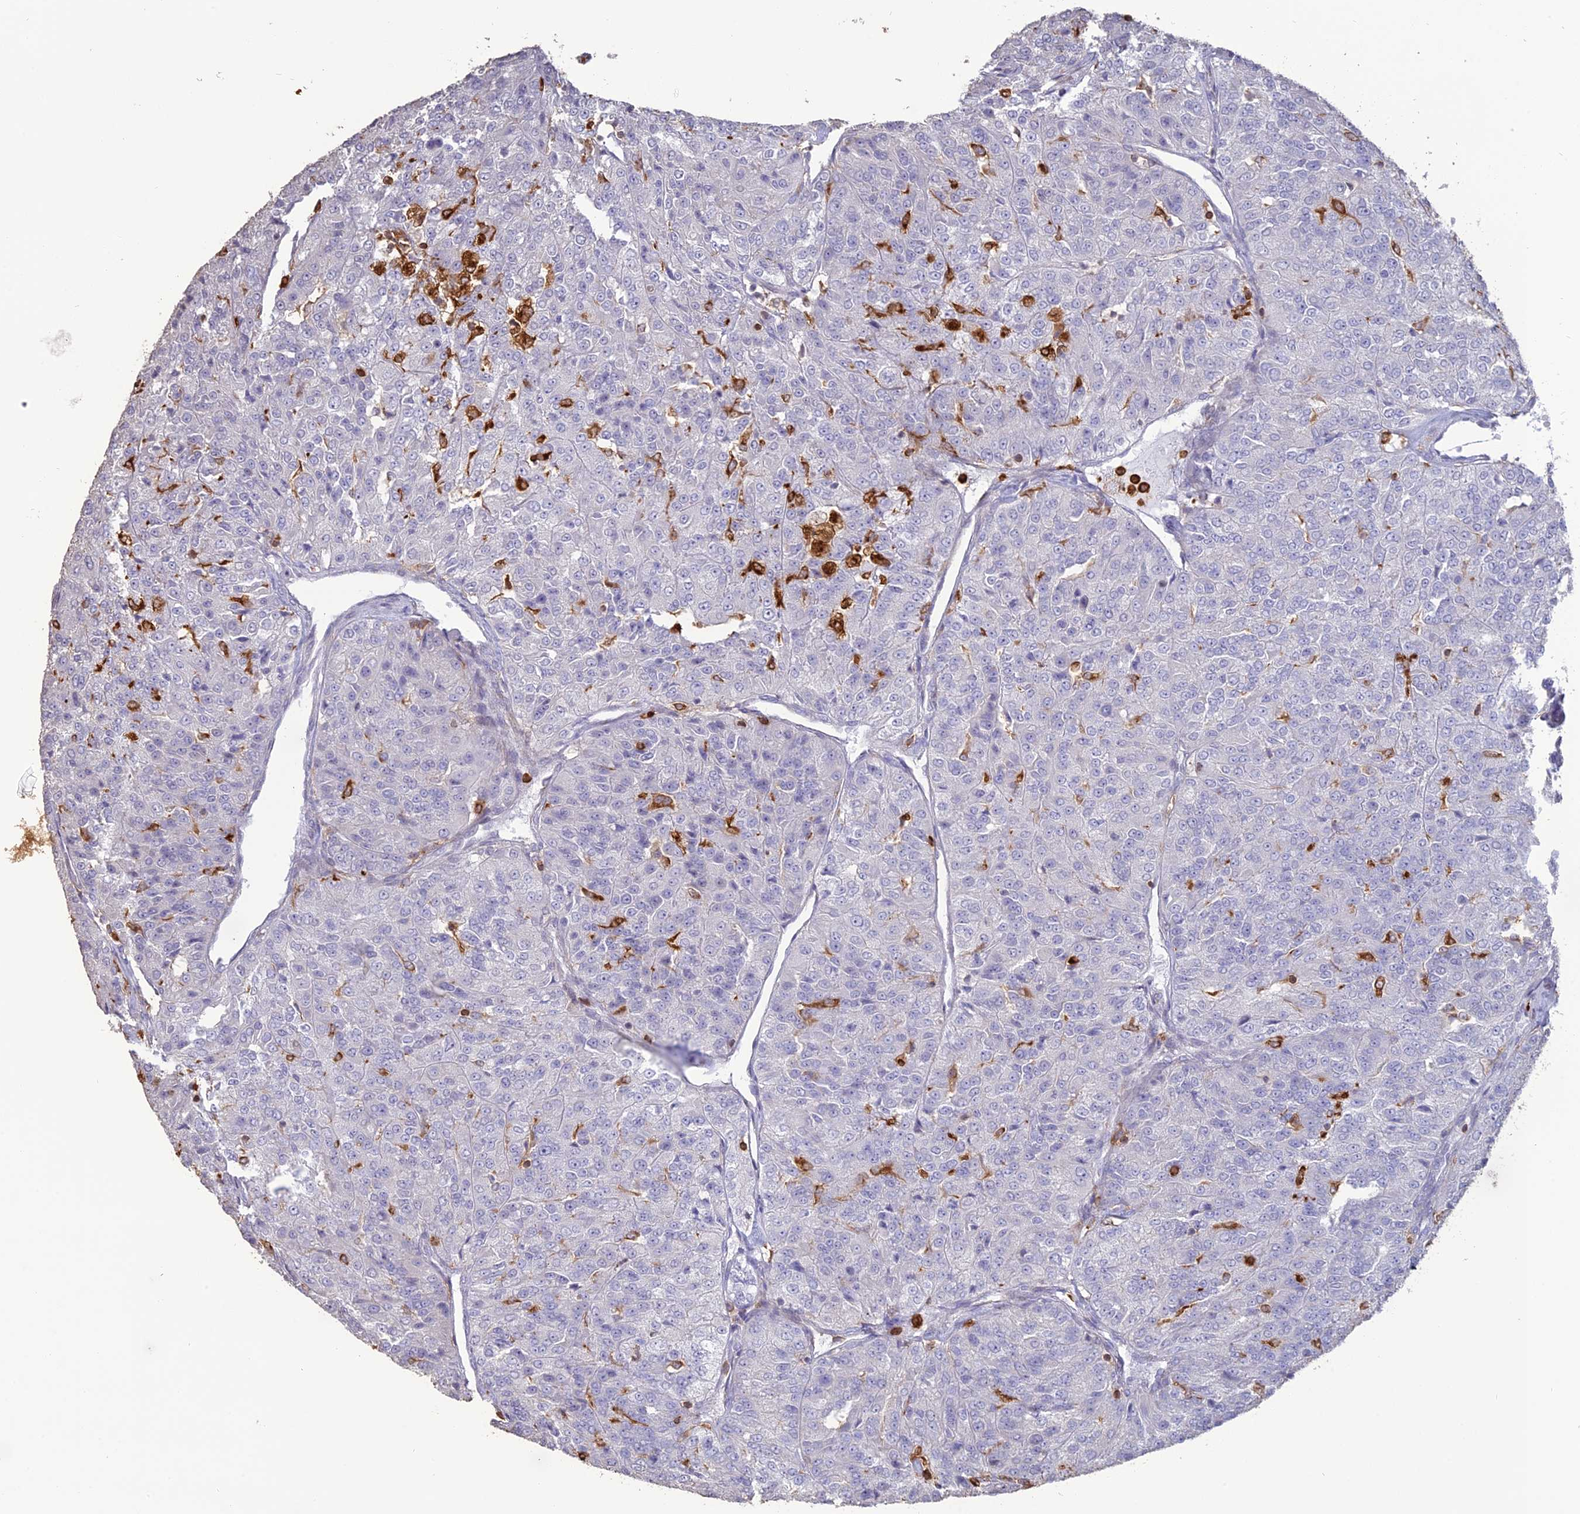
{"staining": {"intensity": "negative", "quantity": "none", "location": "none"}, "tissue": "renal cancer", "cell_type": "Tumor cells", "image_type": "cancer", "snomed": [{"axis": "morphology", "description": "Adenocarcinoma, NOS"}, {"axis": "topography", "description": "Kidney"}], "caption": "Tumor cells are negative for protein expression in human adenocarcinoma (renal).", "gene": "APOBR", "patient": {"sex": "female", "age": 63}}